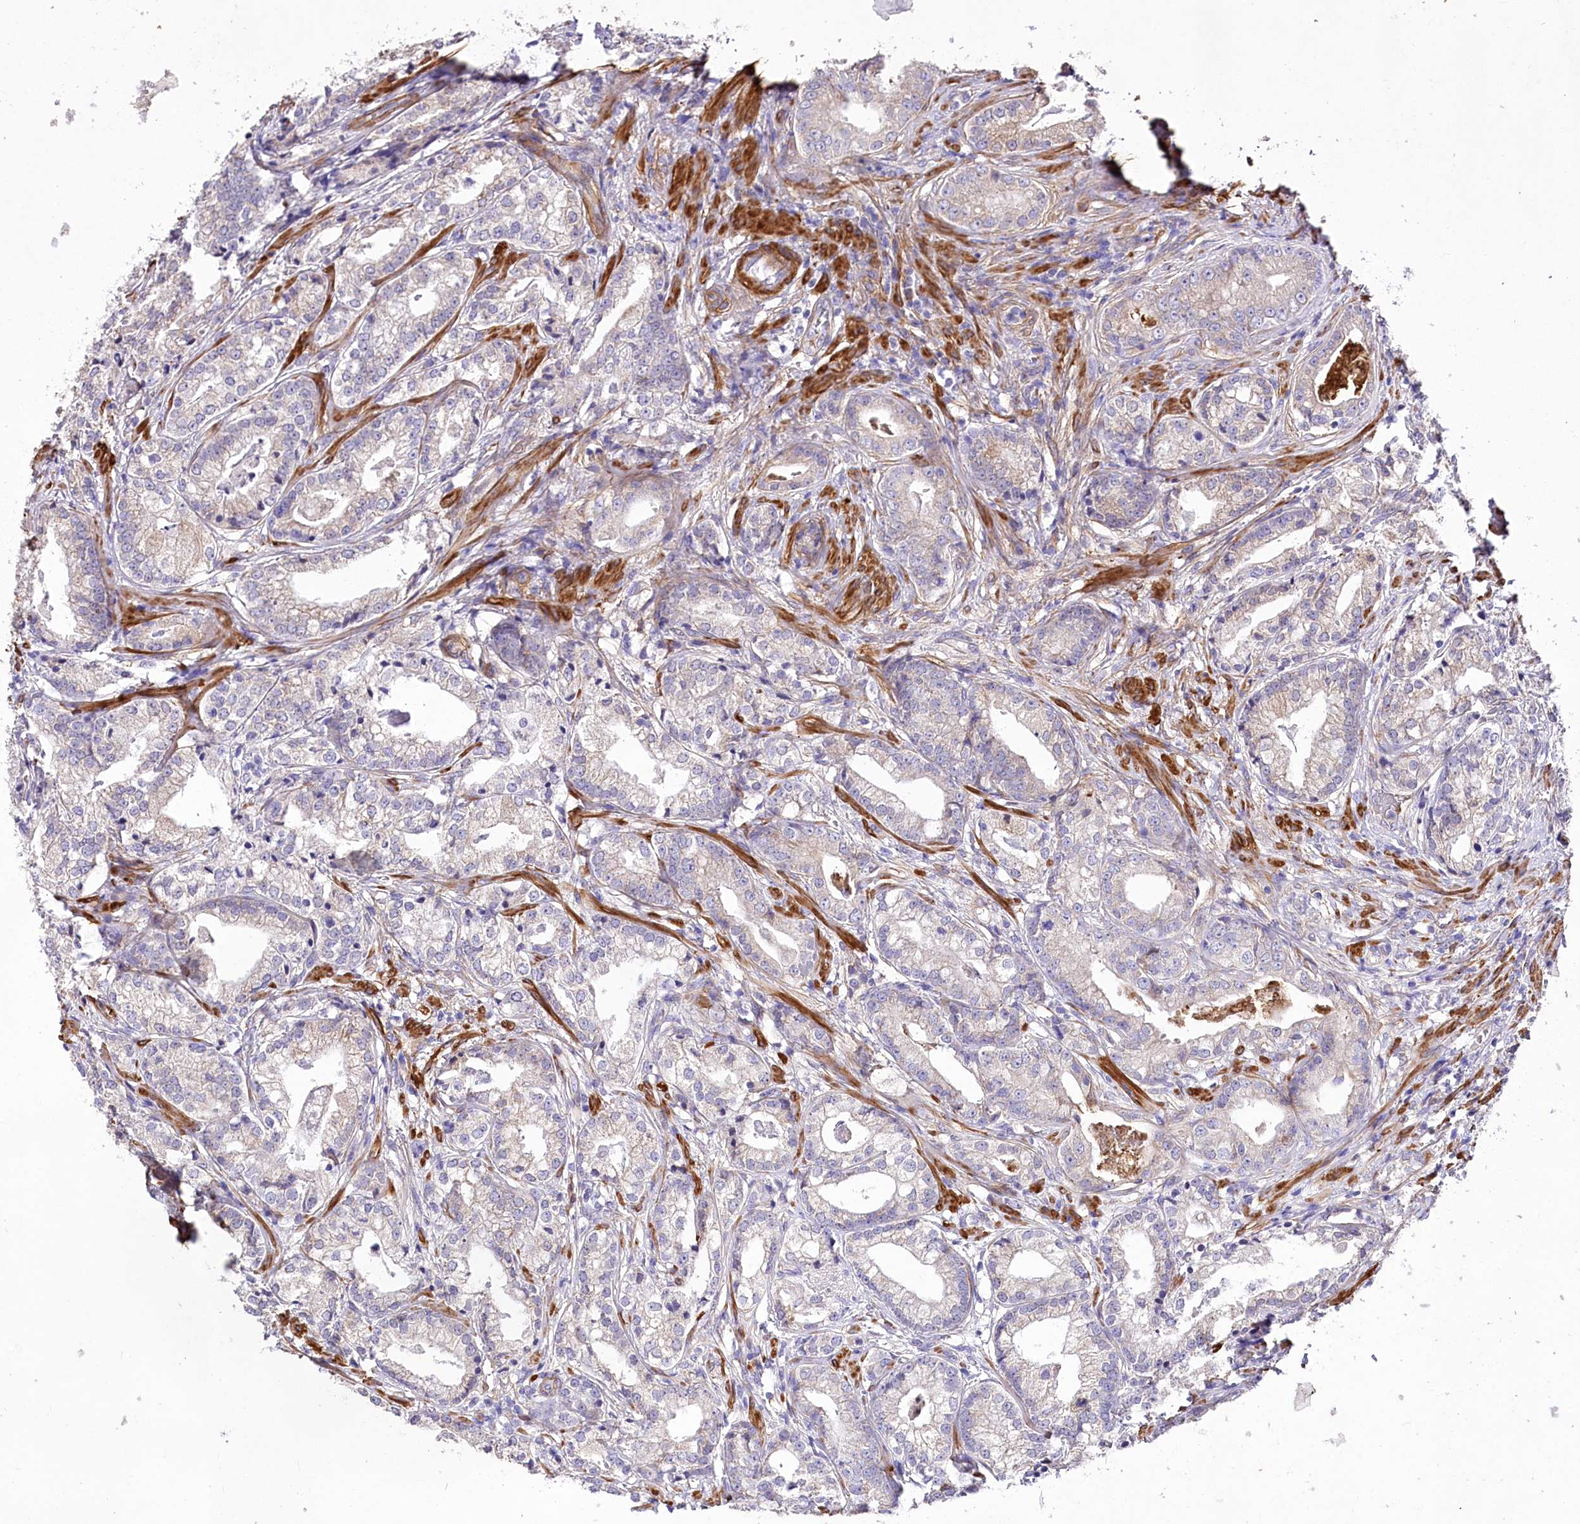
{"staining": {"intensity": "negative", "quantity": "none", "location": "none"}, "tissue": "prostate cancer", "cell_type": "Tumor cells", "image_type": "cancer", "snomed": [{"axis": "morphology", "description": "Adenocarcinoma, High grade"}, {"axis": "topography", "description": "Prostate"}], "caption": "Tumor cells are negative for protein expression in human prostate cancer.", "gene": "RDH16", "patient": {"sex": "male", "age": 69}}